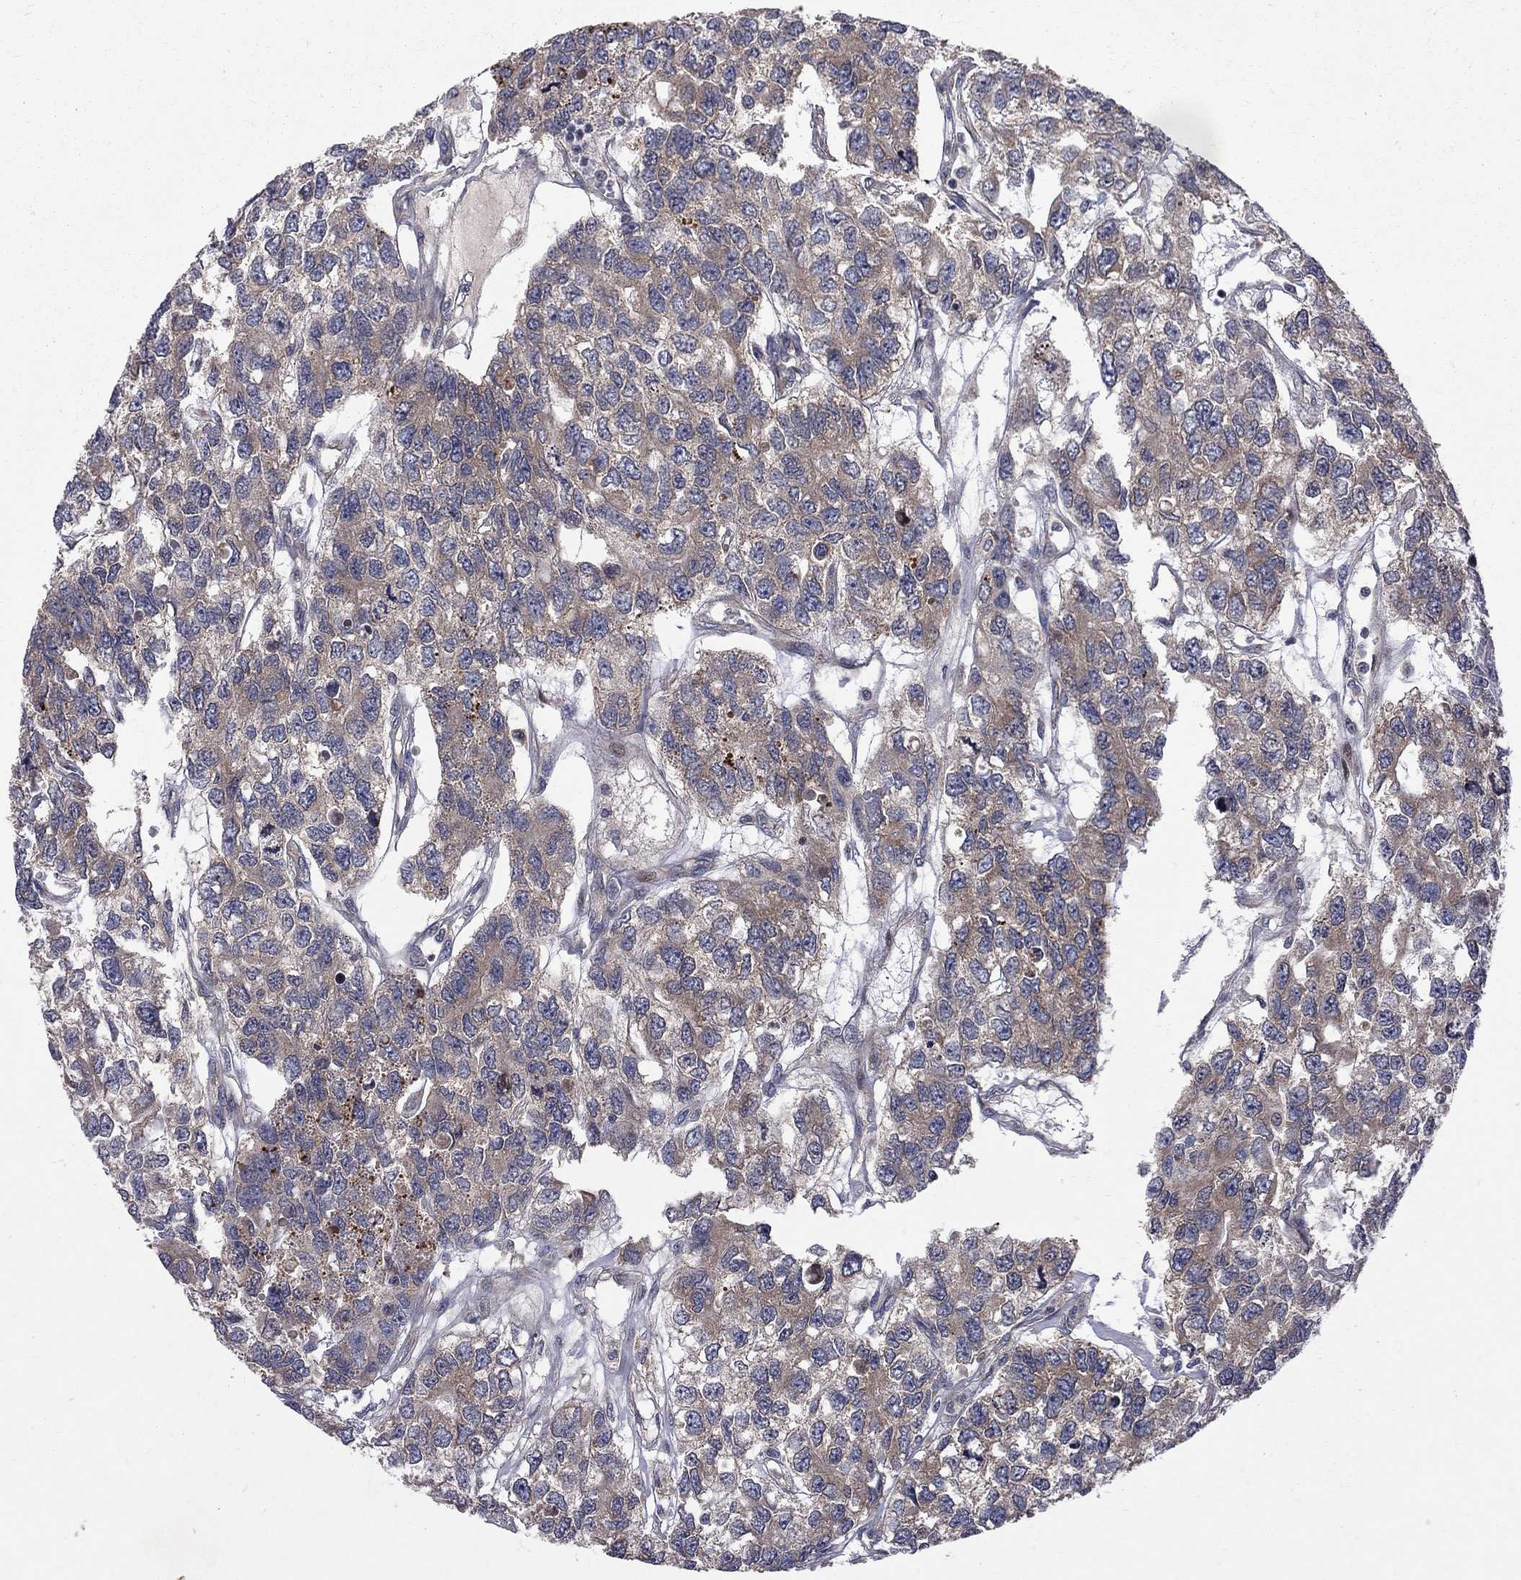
{"staining": {"intensity": "moderate", "quantity": "25%-75%", "location": "cytoplasmic/membranous"}, "tissue": "testis cancer", "cell_type": "Tumor cells", "image_type": "cancer", "snomed": [{"axis": "morphology", "description": "Seminoma, NOS"}, {"axis": "topography", "description": "Testis"}], "caption": "Moderate cytoplasmic/membranous expression for a protein is seen in about 25%-75% of tumor cells of seminoma (testis) using immunohistochemistry (IHC).", "gene": "CNOT11", "patient": {"sex": "male", "age": 52}}